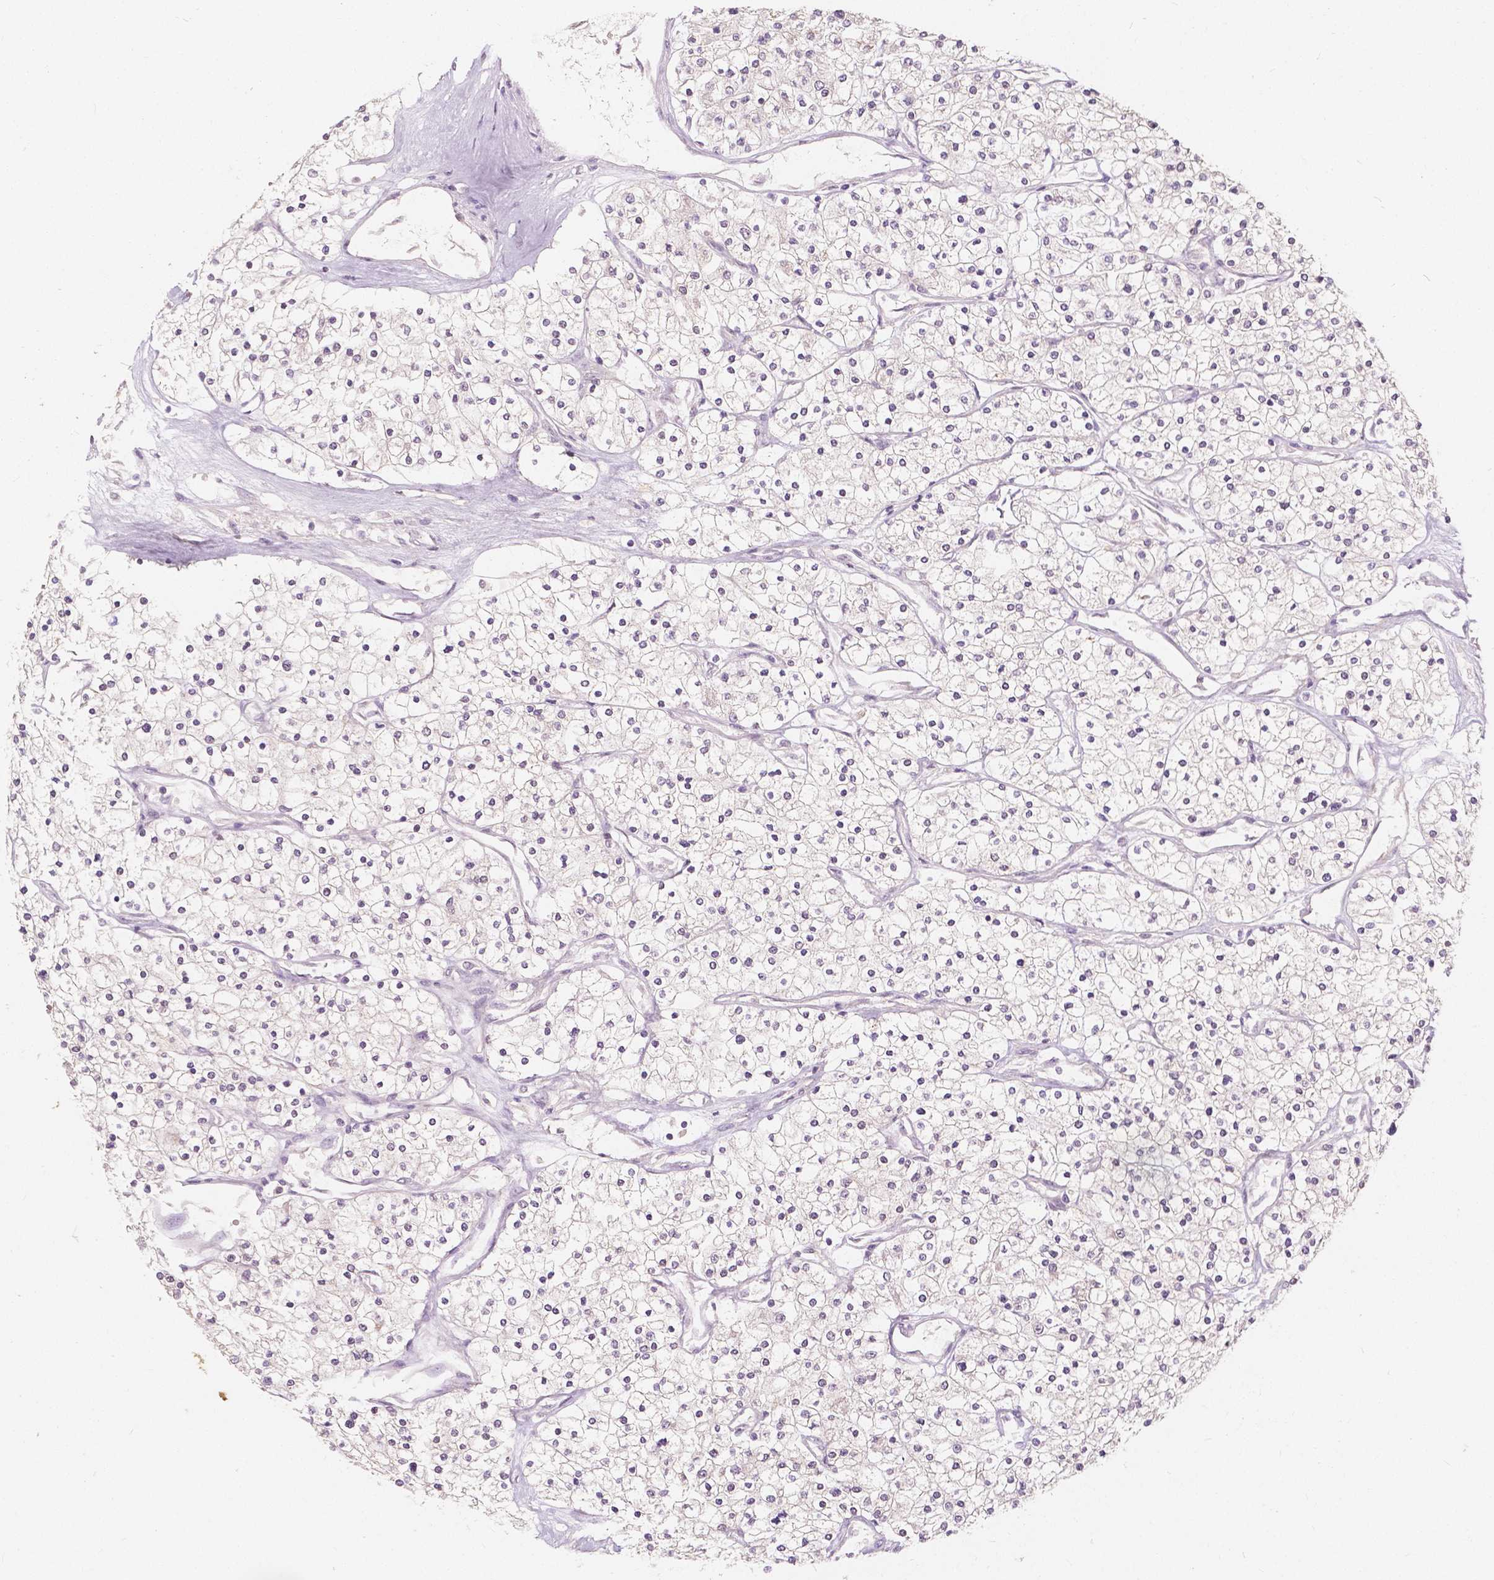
{"staining": {"intensity": "negative", "quantity": "none", "location": "none"}, "tissue": "renal cancer", "cell_type": "Tumor cells", "image_type": "cancer", "snomed": [{"axis": "morphology", "description": "Adenocarcinoma, NOS"}, {"axis": "topography", "description": "Kidney"}], "caption": "Human renal cancer stained for a protein using immunohistochemistry exhibits no staining in tumor cells.", "gene": "NAPRT", "patient": {"sex": "male", "age": 80}}